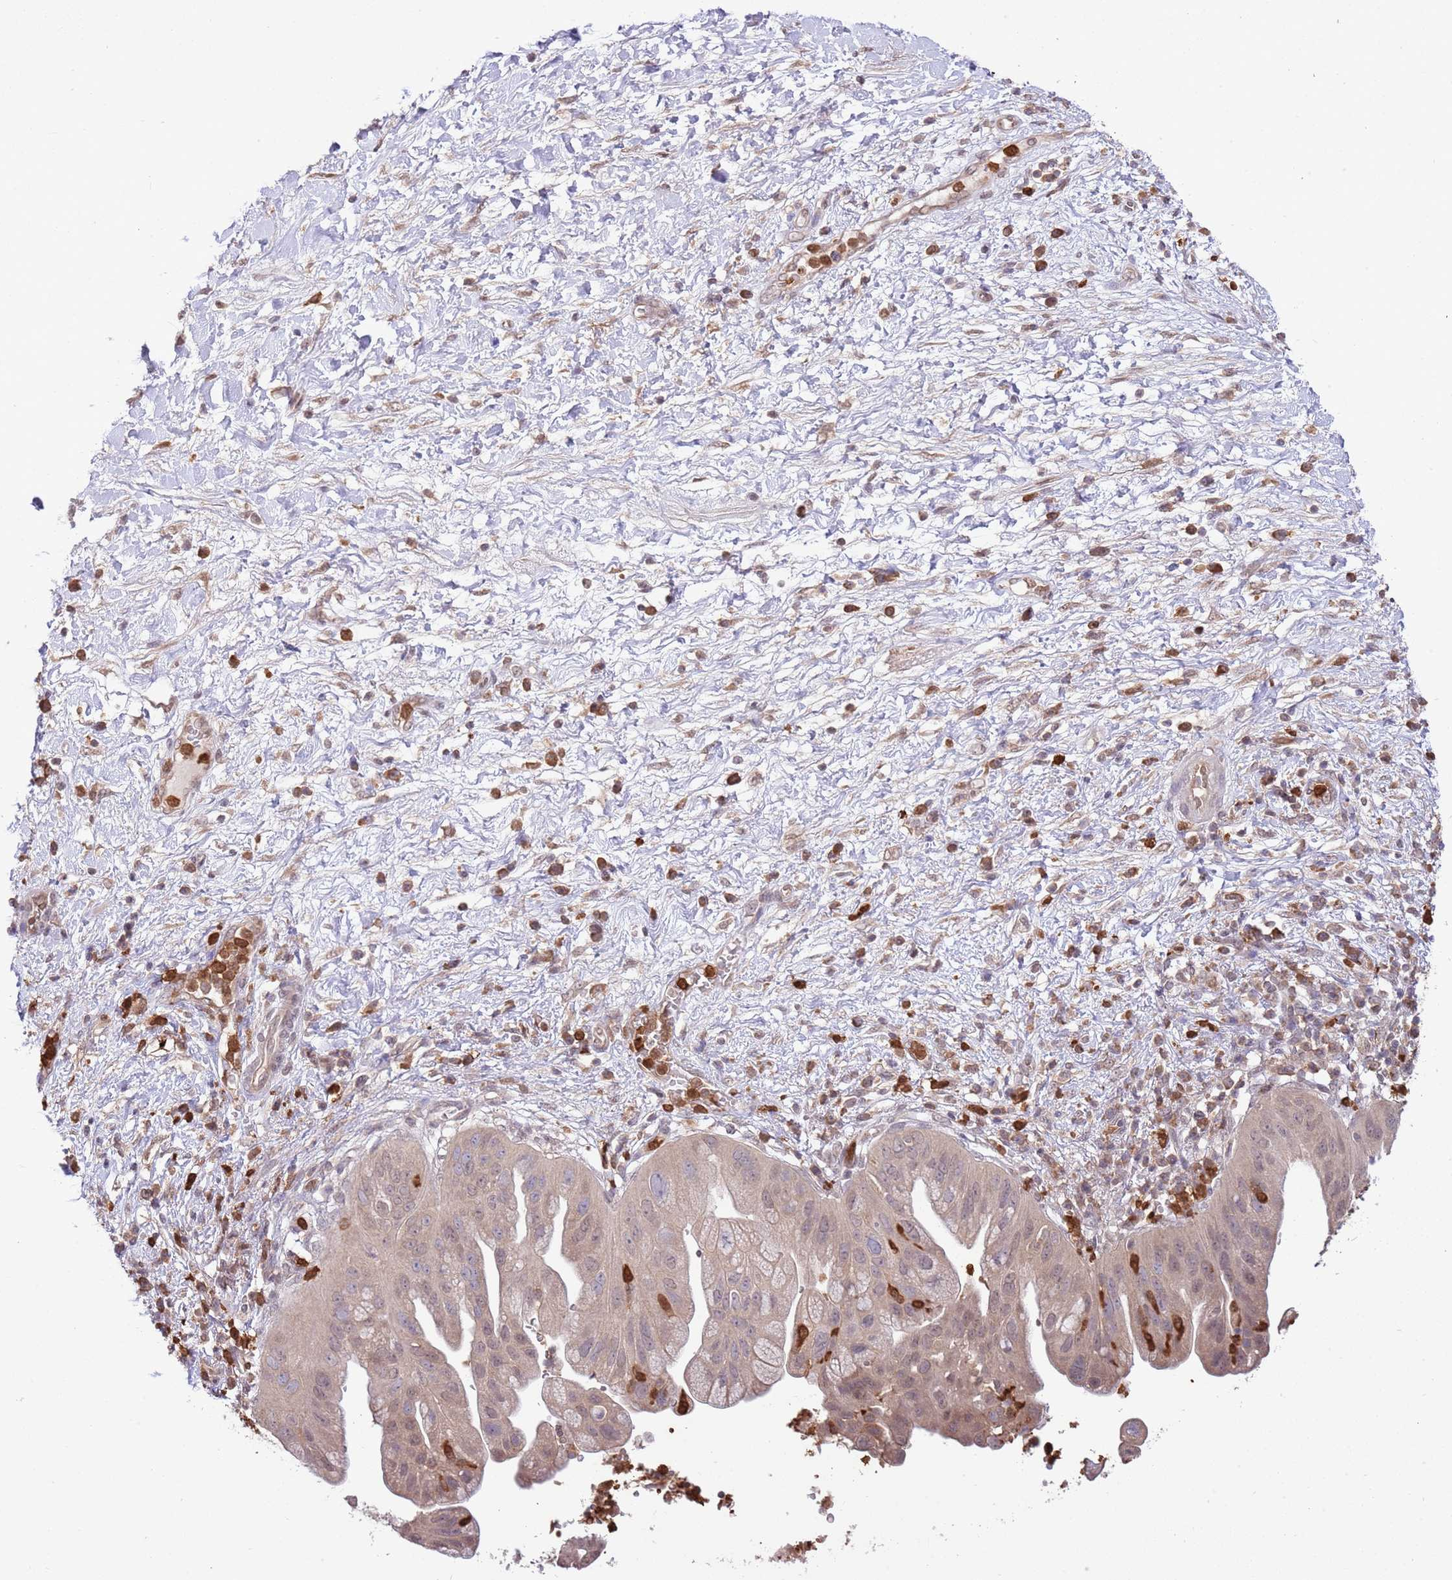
{"staining": {"intensity": "weak", "quantity": "25%-75%", "location": "cytoplasmic/membranous,nuclear"}, "tissue": "pancreatic cancer", "cell_type": "Tumor cells", "image_type": "cancer", "snomed": [{"axis": "morphology", "description": "Adenocarcinoma, NOS"}, {"axis": "topography", "description": "Pancreas"}], "caption": "The photomicrograph exhibits staining of pancreatic cancer, revealing weak cytoplasmic/membranous and nuclear protein staining (brown color) within tumor cells.", "gene": "AMIGO1", "patient": {"sex": "male", "age": 68}}